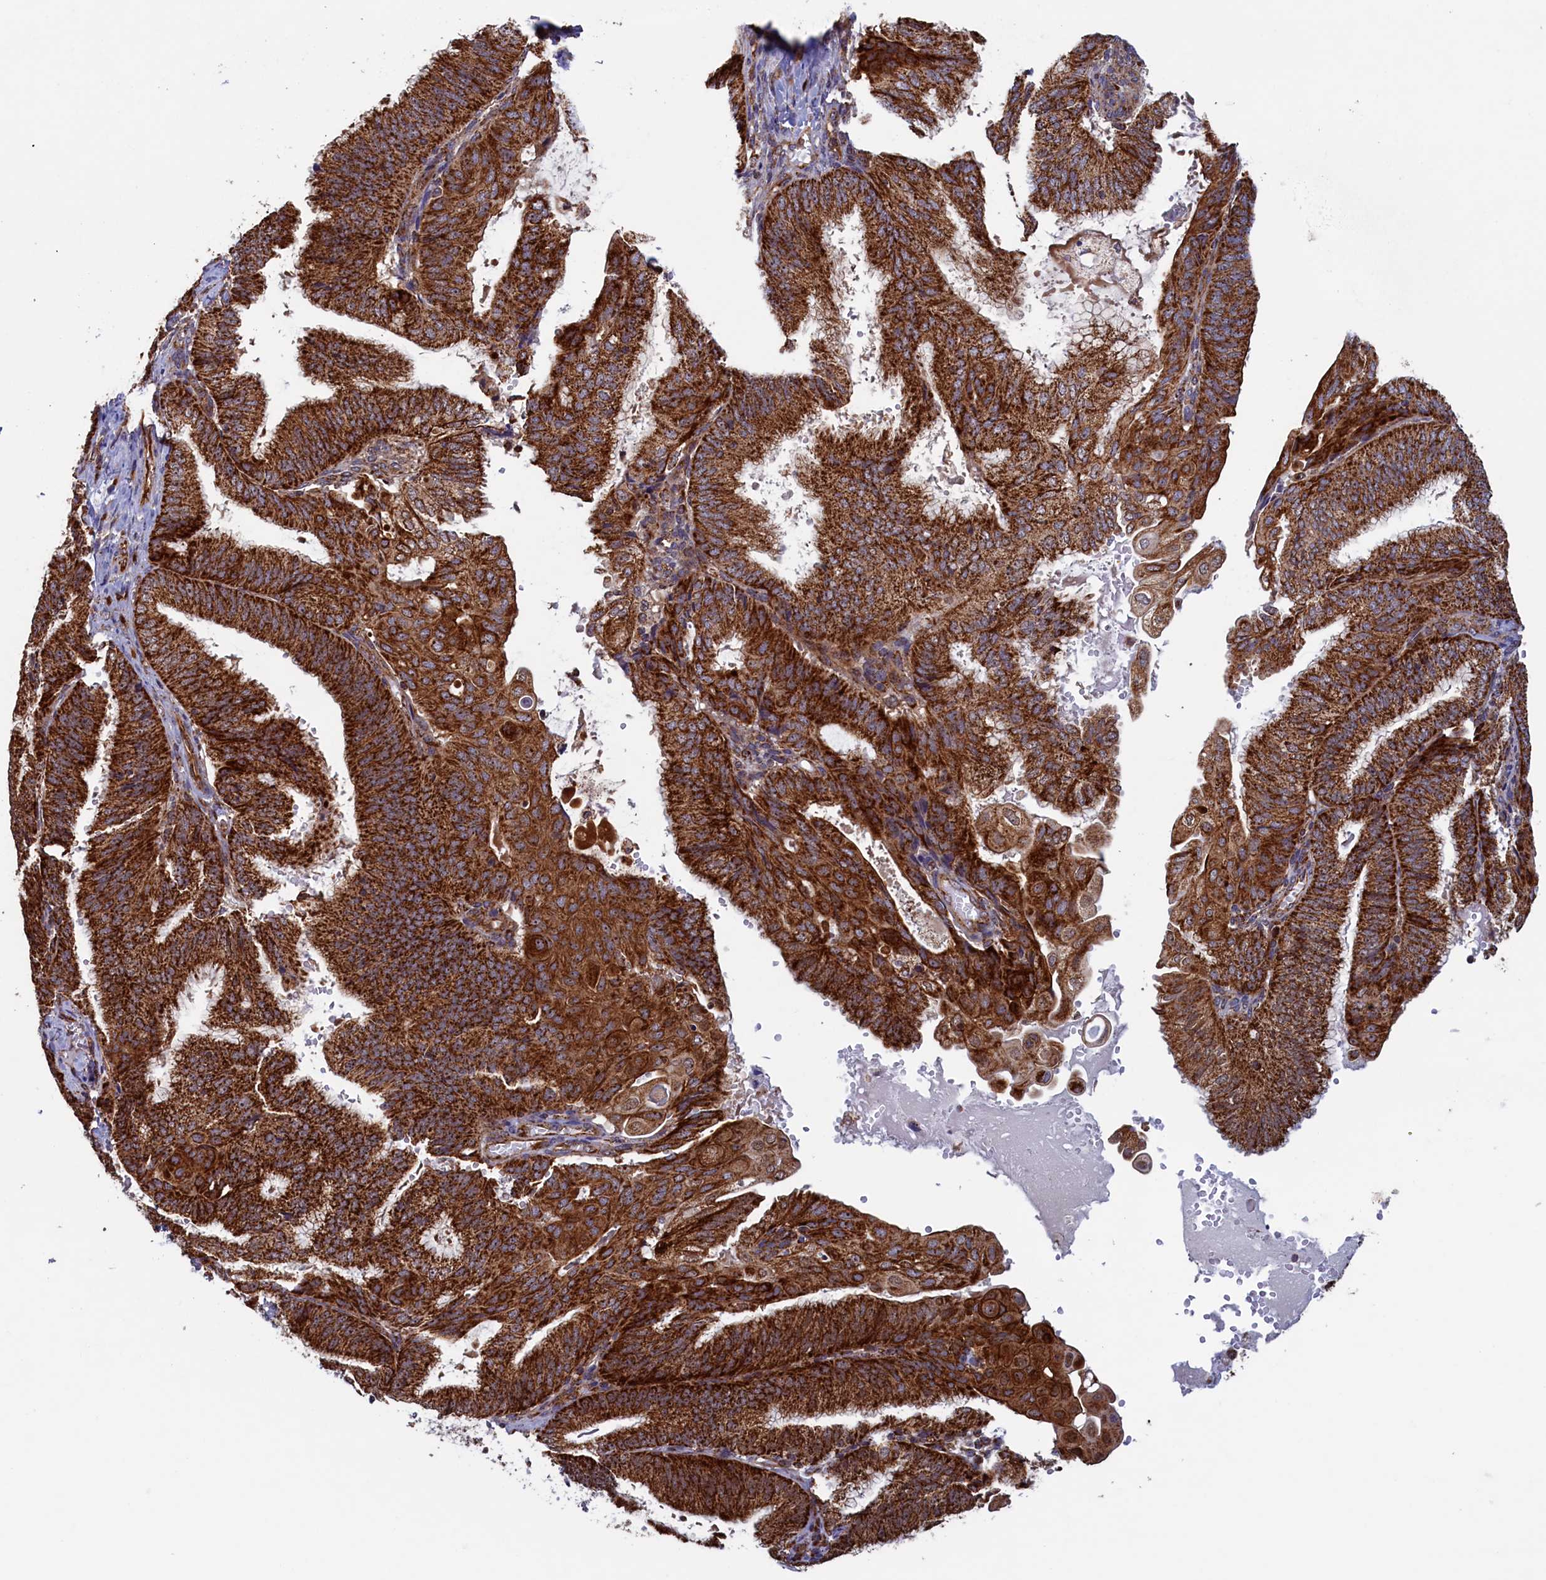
{"staining": {"intensity": "strong", "quantity": ">75%", "location": "cytoplasmic/membranous"}, "tissue": "endometrial cancer", "cell_type": "Tumor cells", "image_type": "cancer", "snomed": [{"axis": "morphology", "description": "Adenocarcinoma, NOS"}, {"axis": "topography", "description": "Endometrium"}], "caption": "Endometrial cancer (adenocarcinoma) stained with a brown dye shows strong cytoplasmic/membranous positive staining in approximately >75% of tumor cells.", "gene": "UBE3B", "patient": {"sex": "female", "age": 49}}